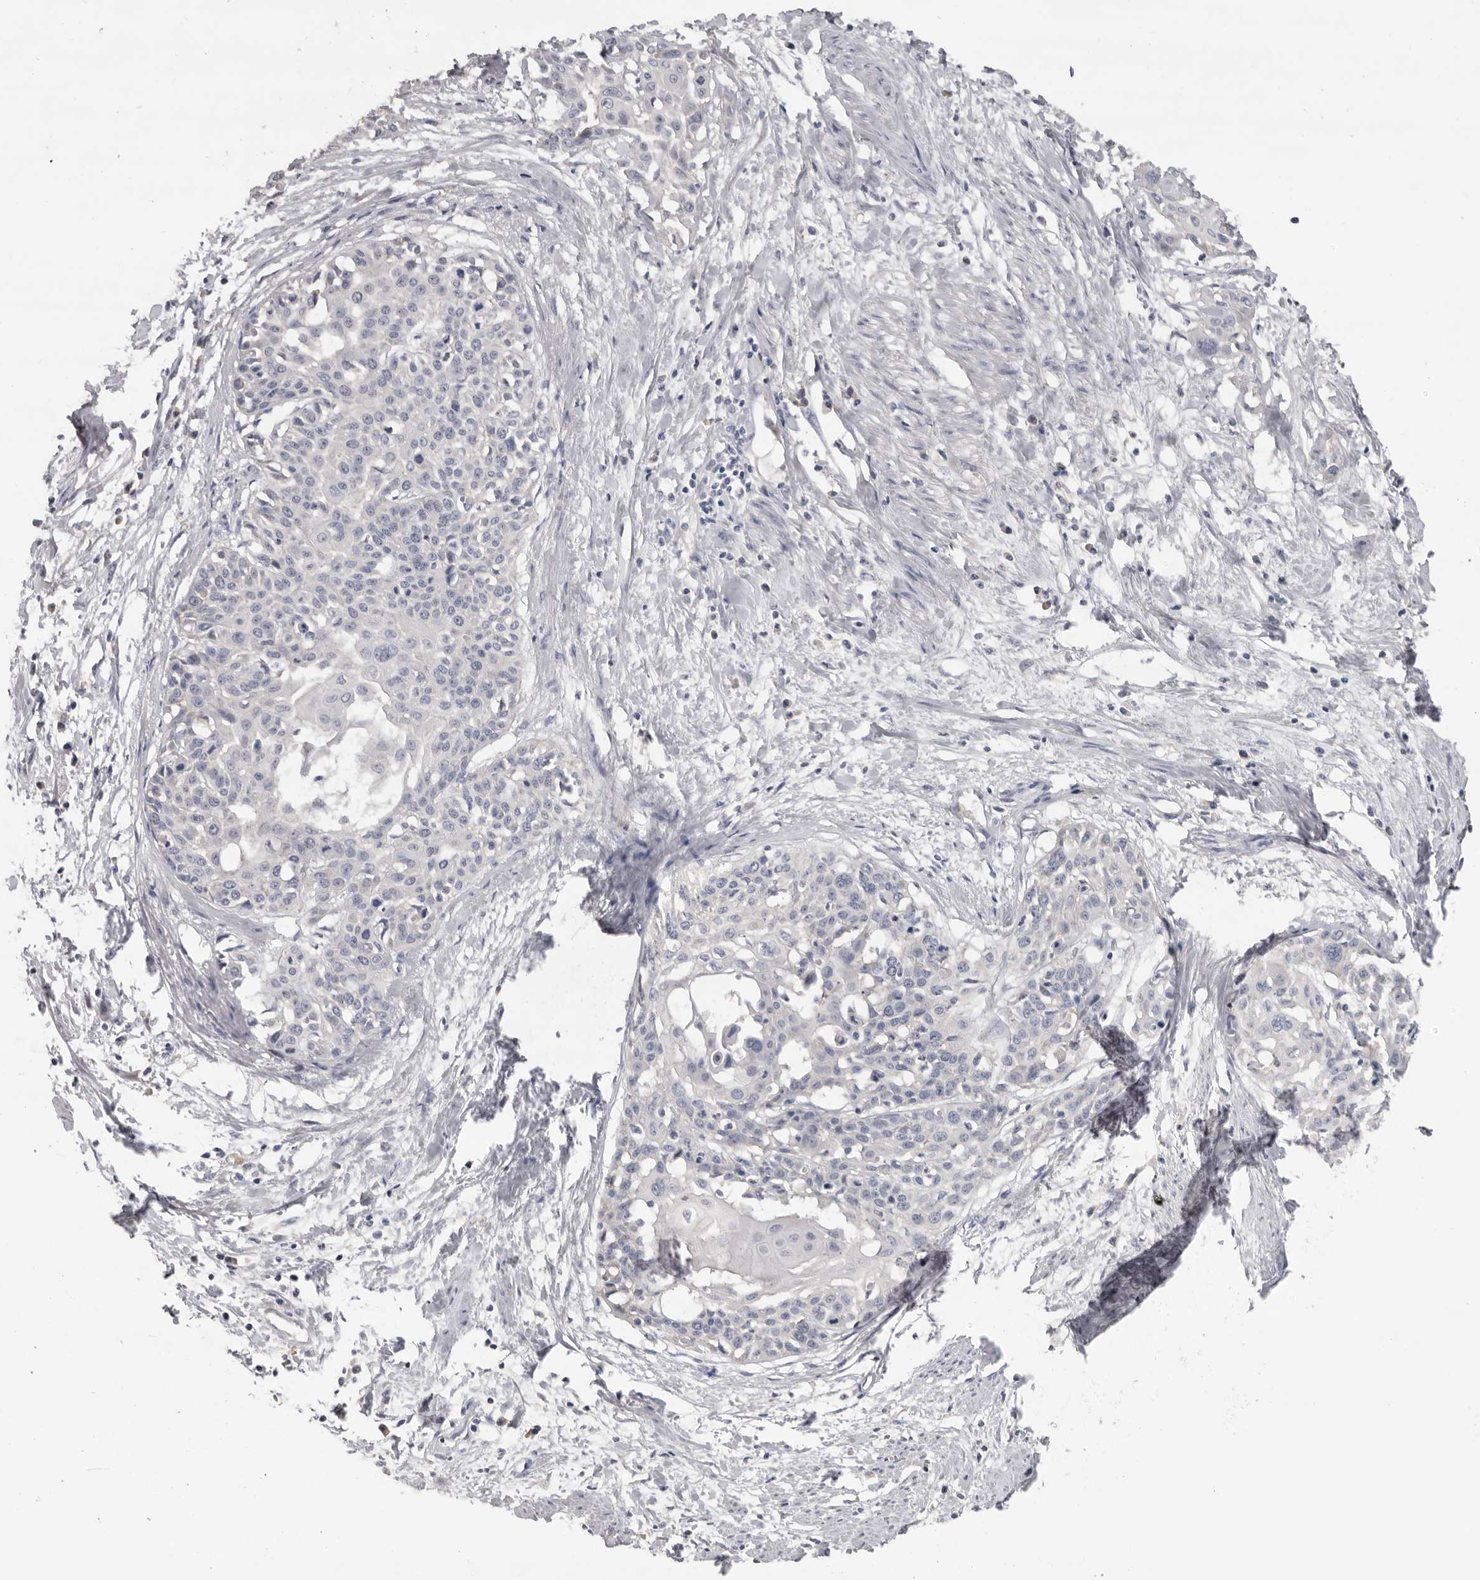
{"staining": {"intensity": "negative", "quantity": "none", "location": "none"}, "tissue": "cervical cancer", "cell_type": "Tumor cells", "image_type": "cancer", "snomed": [{"axis": "morphology", "description": "Squamous cell carcinoma, NOS"}, {"axis": "topography", "description": "Cervix"}], "caption": "Immunohistochemistry image of neoplastic tissue: cervical squamous cell carcinoma stained with DAB (3,3'-diaminobenzidine) reveals no significant protein positivity in tumor cells.", "gene": "KIF2B", "patient": {"sex": "female", "age": 57}}